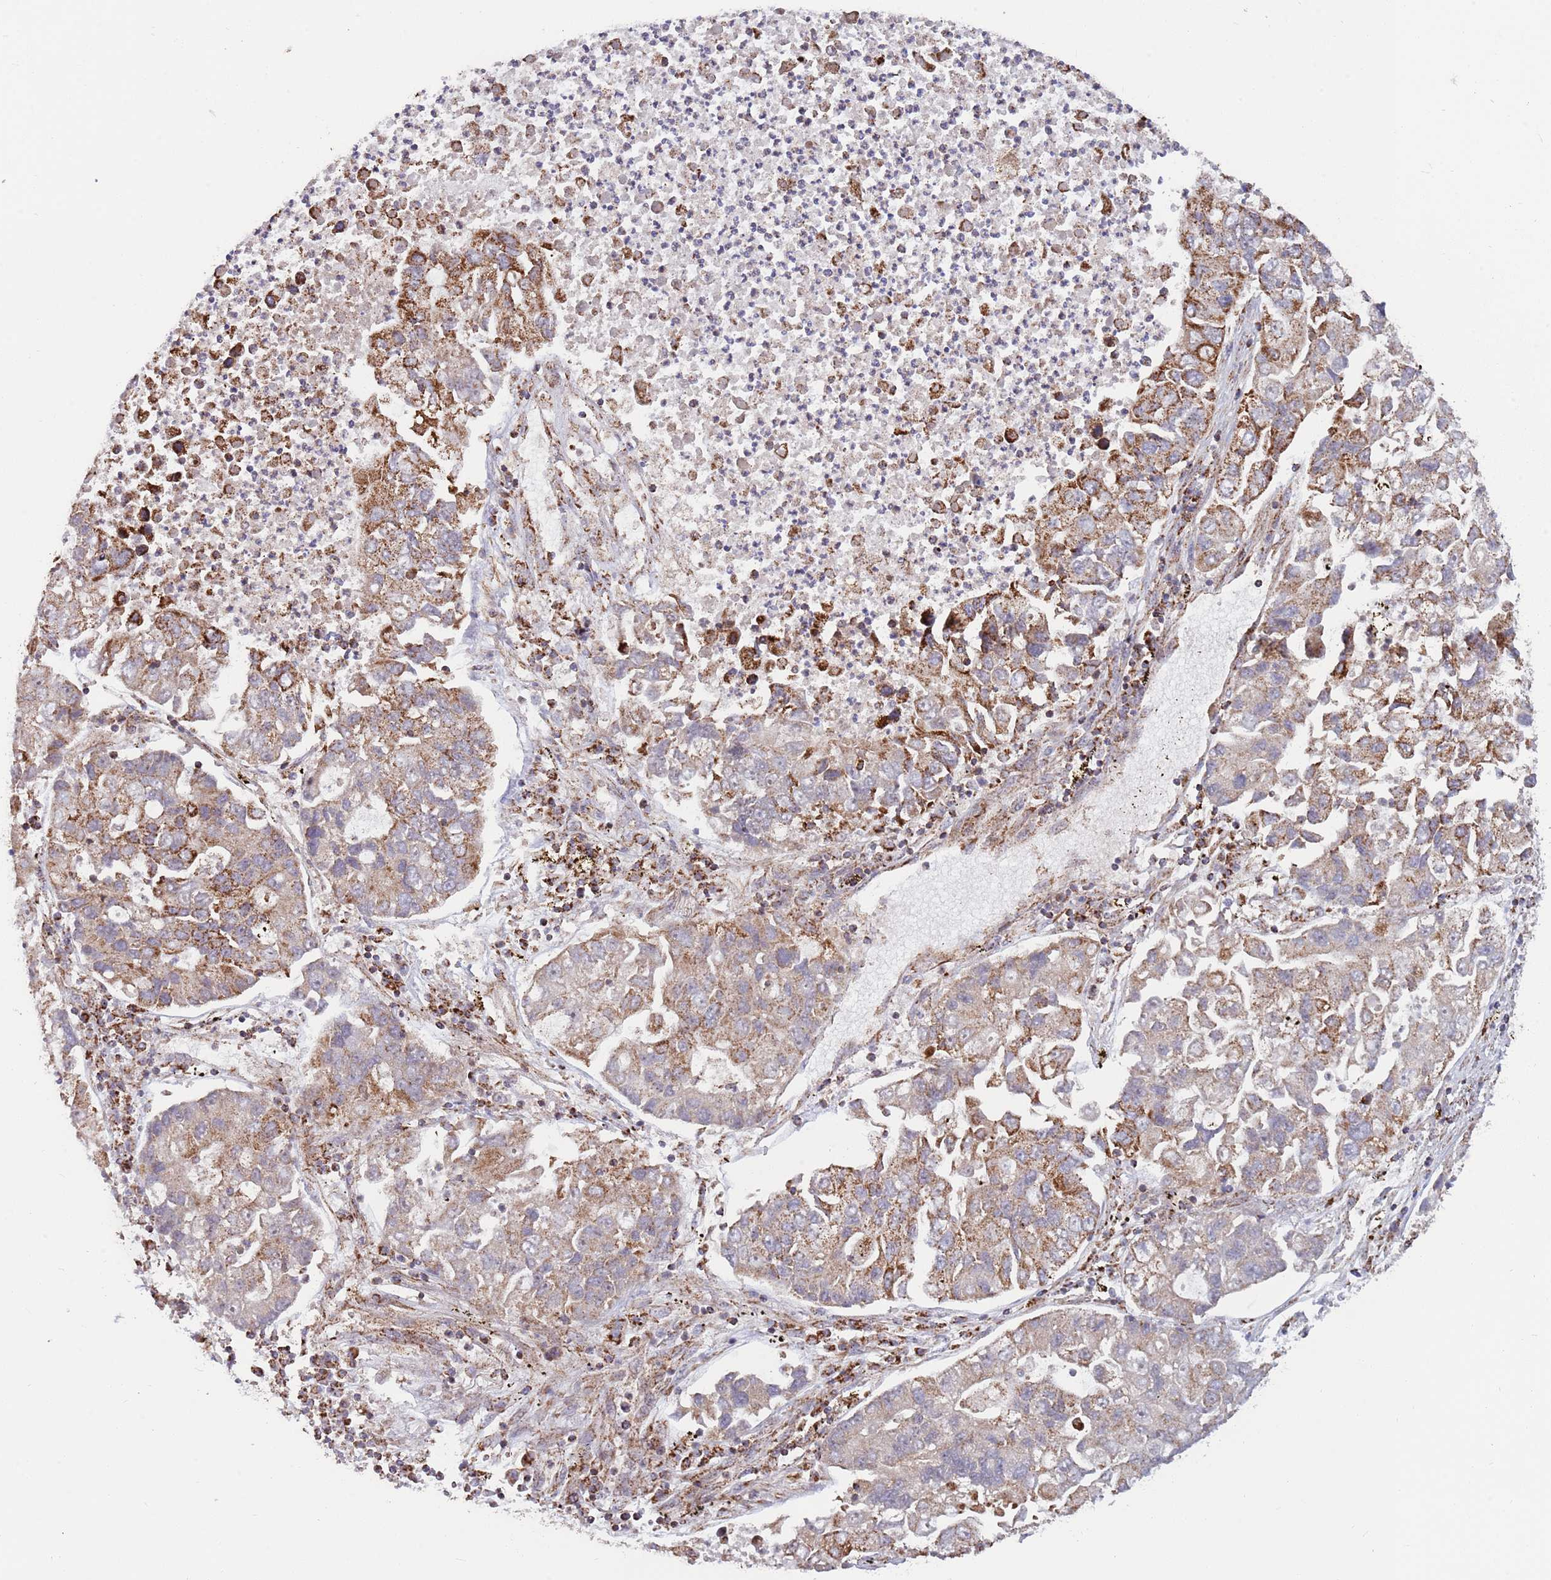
{"staining": {"intensity": "moderate", "quantity": "25%-75%", "location": "cytoplasmic/membranous"}, "tissue": "lung cancer", "cell_type": "Tumor cells", "image_type": "cancer", "snomed": [{"axis": "morphology", "description": "Adenocarcinoma, NOS"}, {"axis": "topography", "description": "Lung"}], "caption": "DAB immunohistochemical staining of human lung cancer exhibits moderate cytoplasmic/membranous protein staining in about 25%-75% of tumor cells.", "gene": "ATP5PD", "patient": {"sex": "female", "age": 51}}